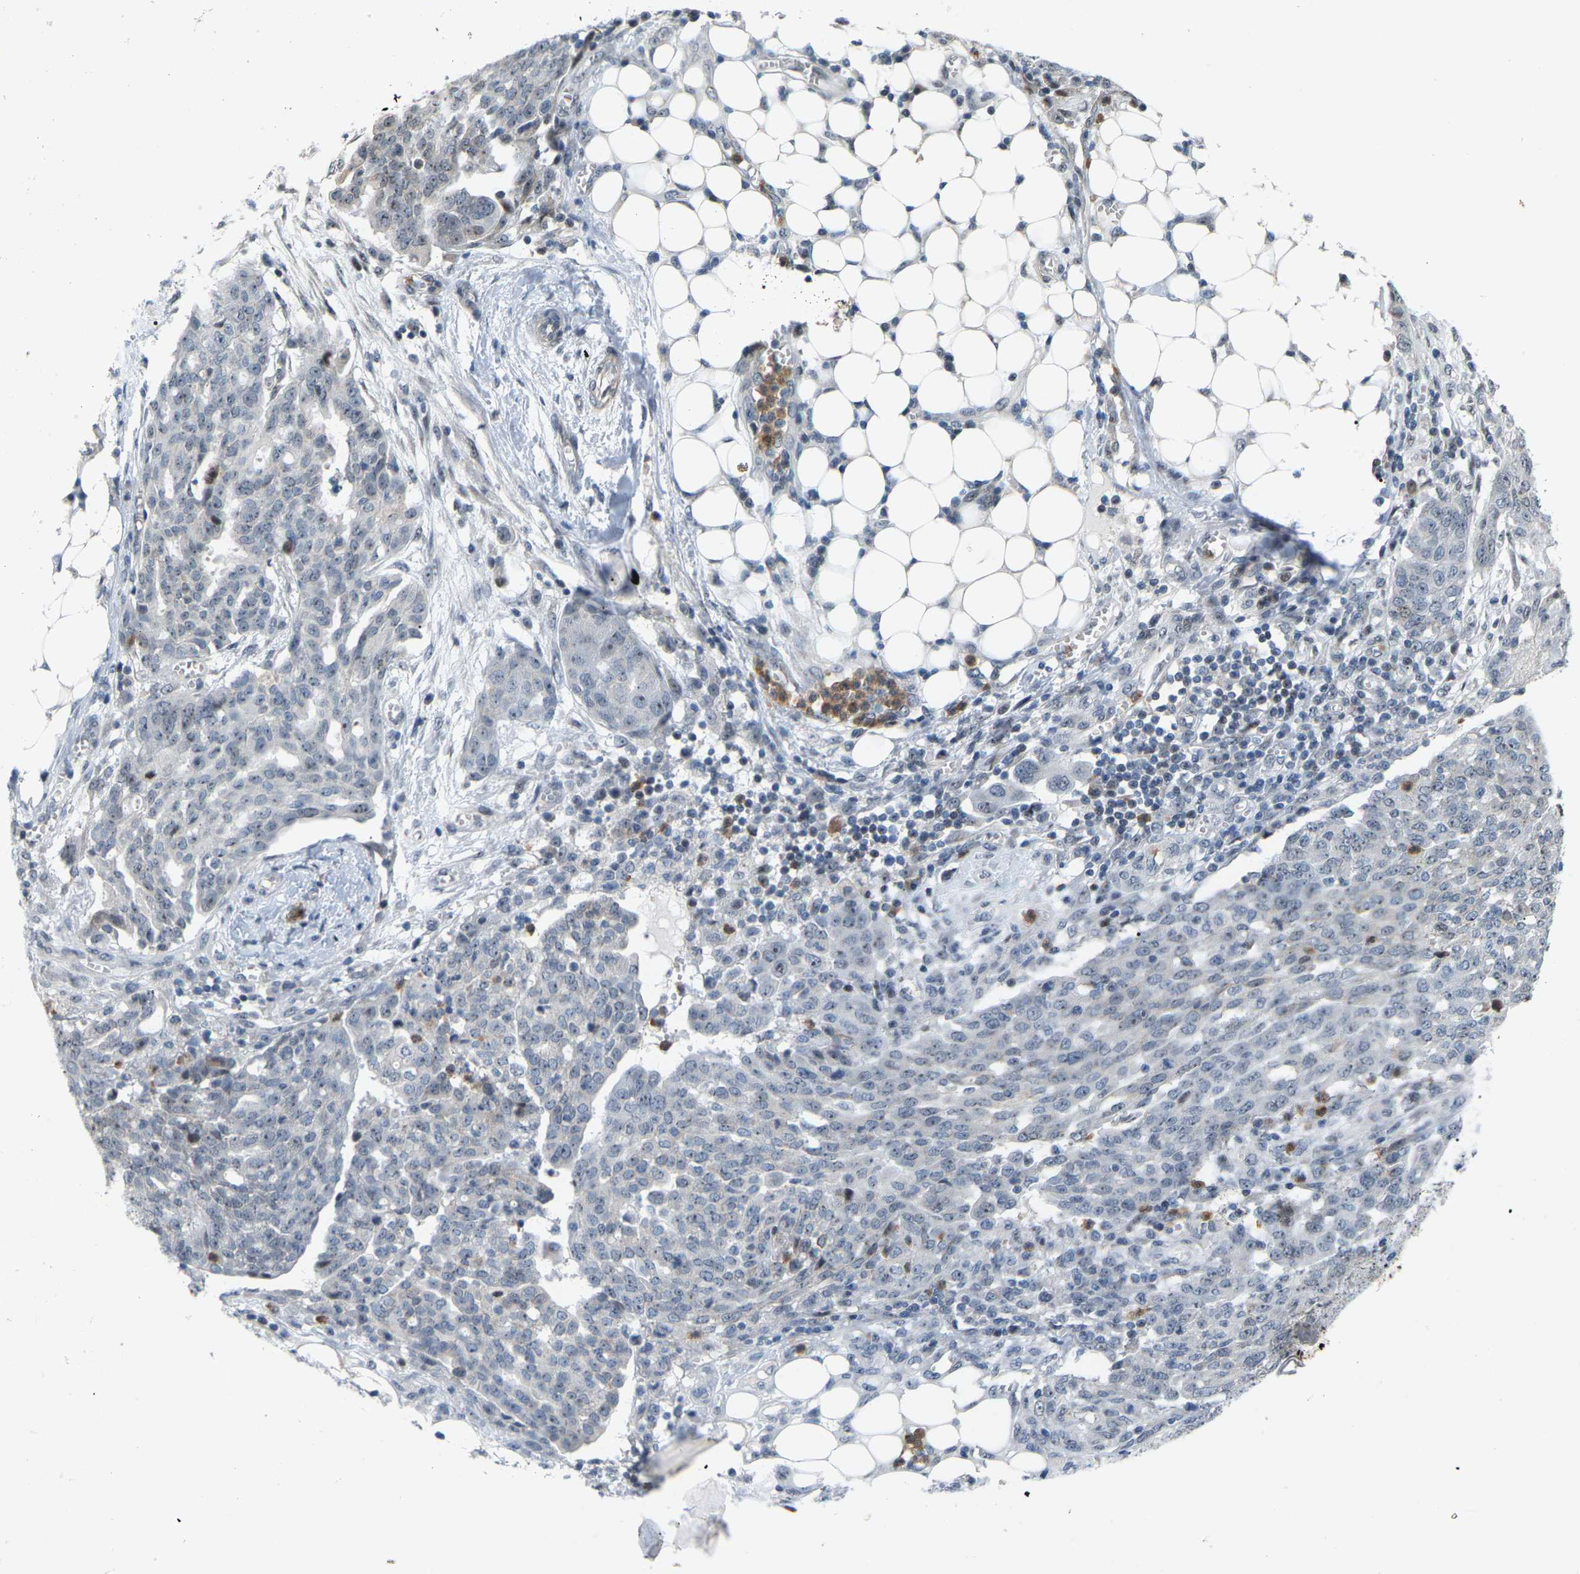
{"staining": {"intensity": "negative", "quantity": "none", "location": "none"}, "tissue": "ovarian cancer", "cell_type": "Tumor cells", "image_type": "cancer", "snomed": [{"axis": "morphology", "description": "Cystadenocarcinoma, serous, NOS"}, {"axis": "topography", "description": "Soft tissue"}, {"axis": "topography", "description": "Ovary"}], "caption": "Tumor cells show no significant protein staining in ovarian cancer (serous cystadenocarcinoma).", "gene": "CROT", "patient": {"sex": "female", "age": 57}}